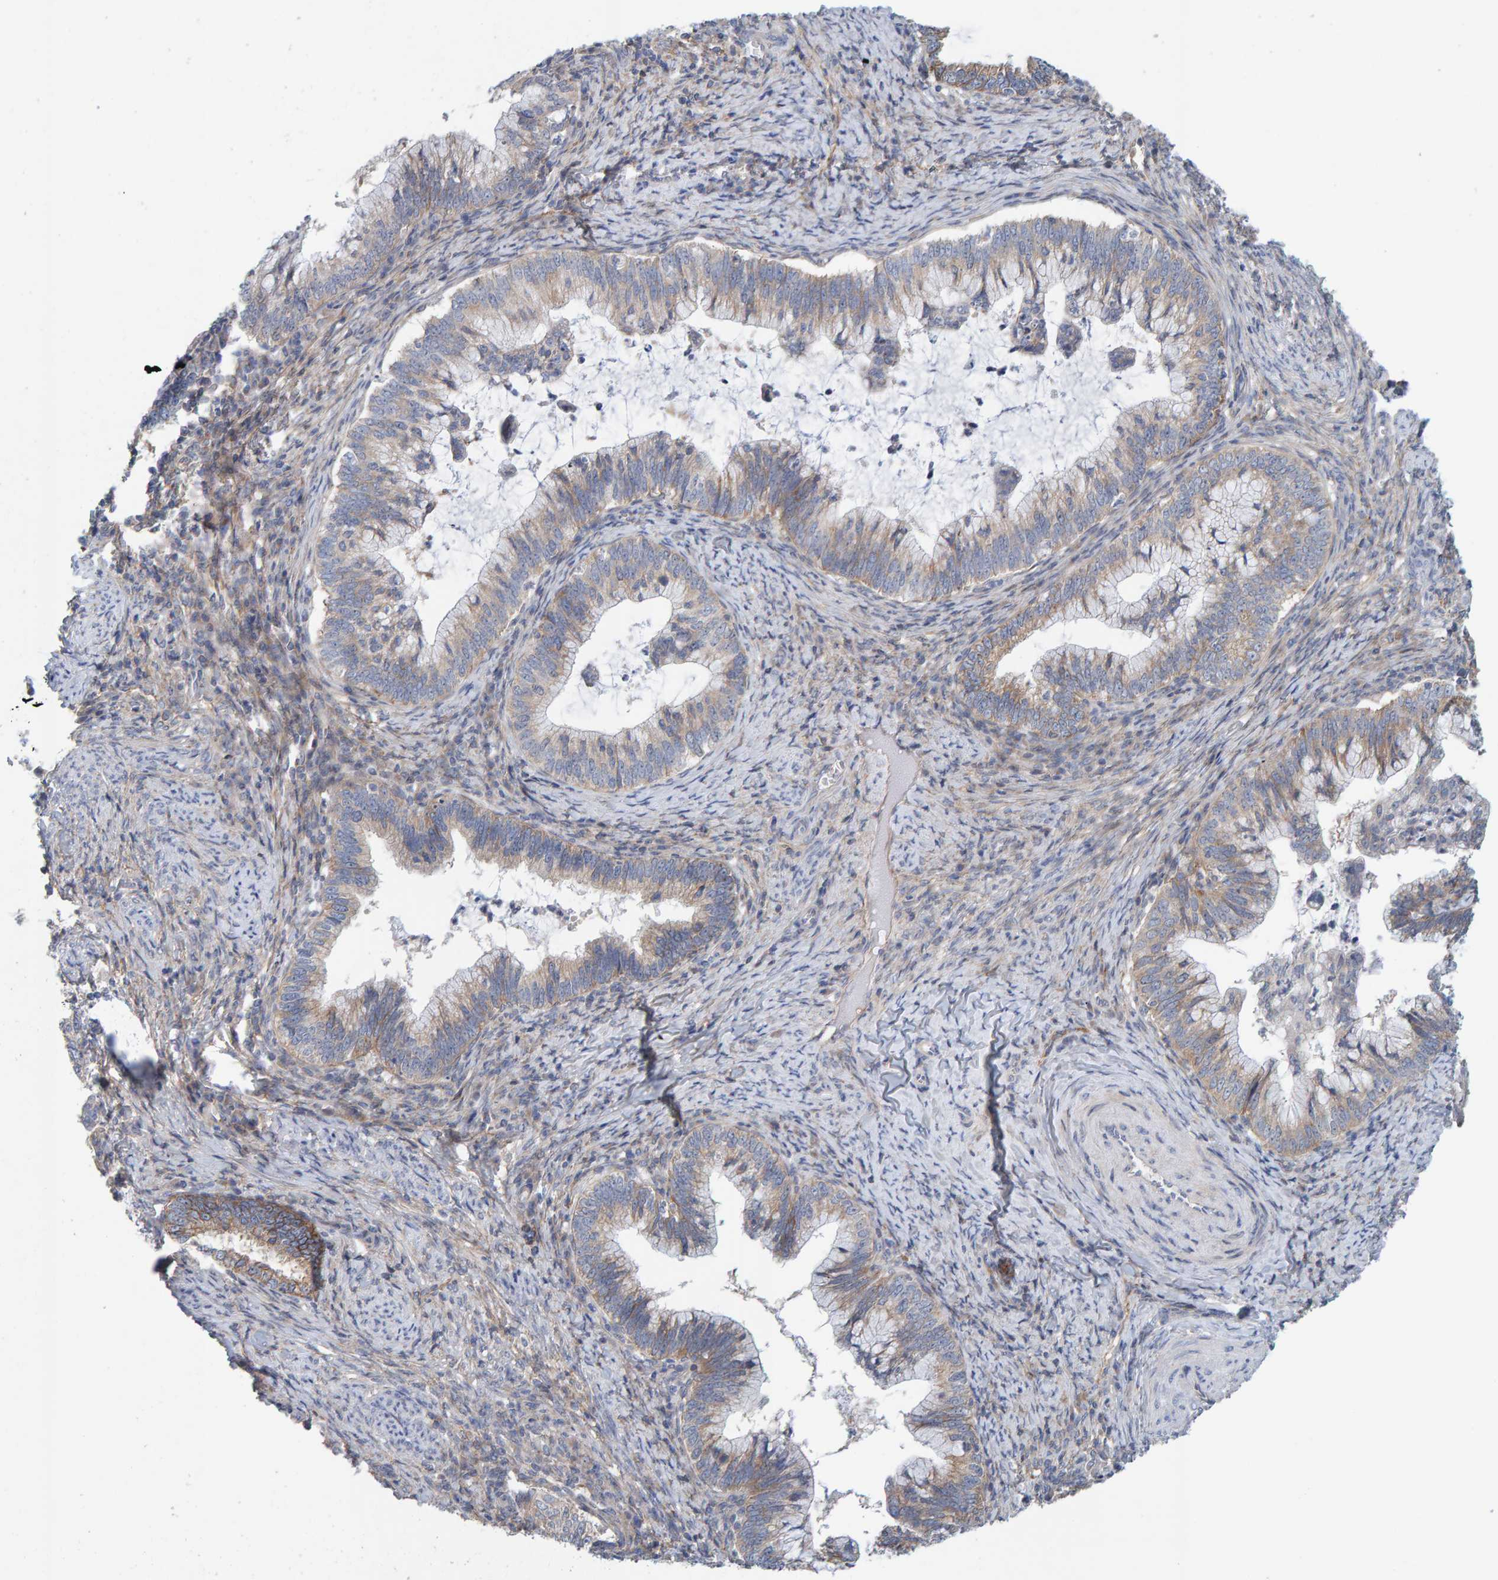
{"staining": {"intensity": "moderate", "quantity": "25%-75%", "location": "cytoplasmic/membranous"}, "tissue": "cervical cancer", "cell_type": "Tumor cells", "image_type": "cancer", "snomed": [{"axis": "morphology", "description": "Adenocarcinoma, NOS"}, {"axis": "topography", "description": "Cervix"}], "caption": "Cervical adenocarcinoma stained for a protein (brown) exhibits moderate cytoplasmic/membranous positive expression in about 25%-75% of tumor cells.", "gene": "RGP1", "patient": {"sex": "female", "age": 36}}